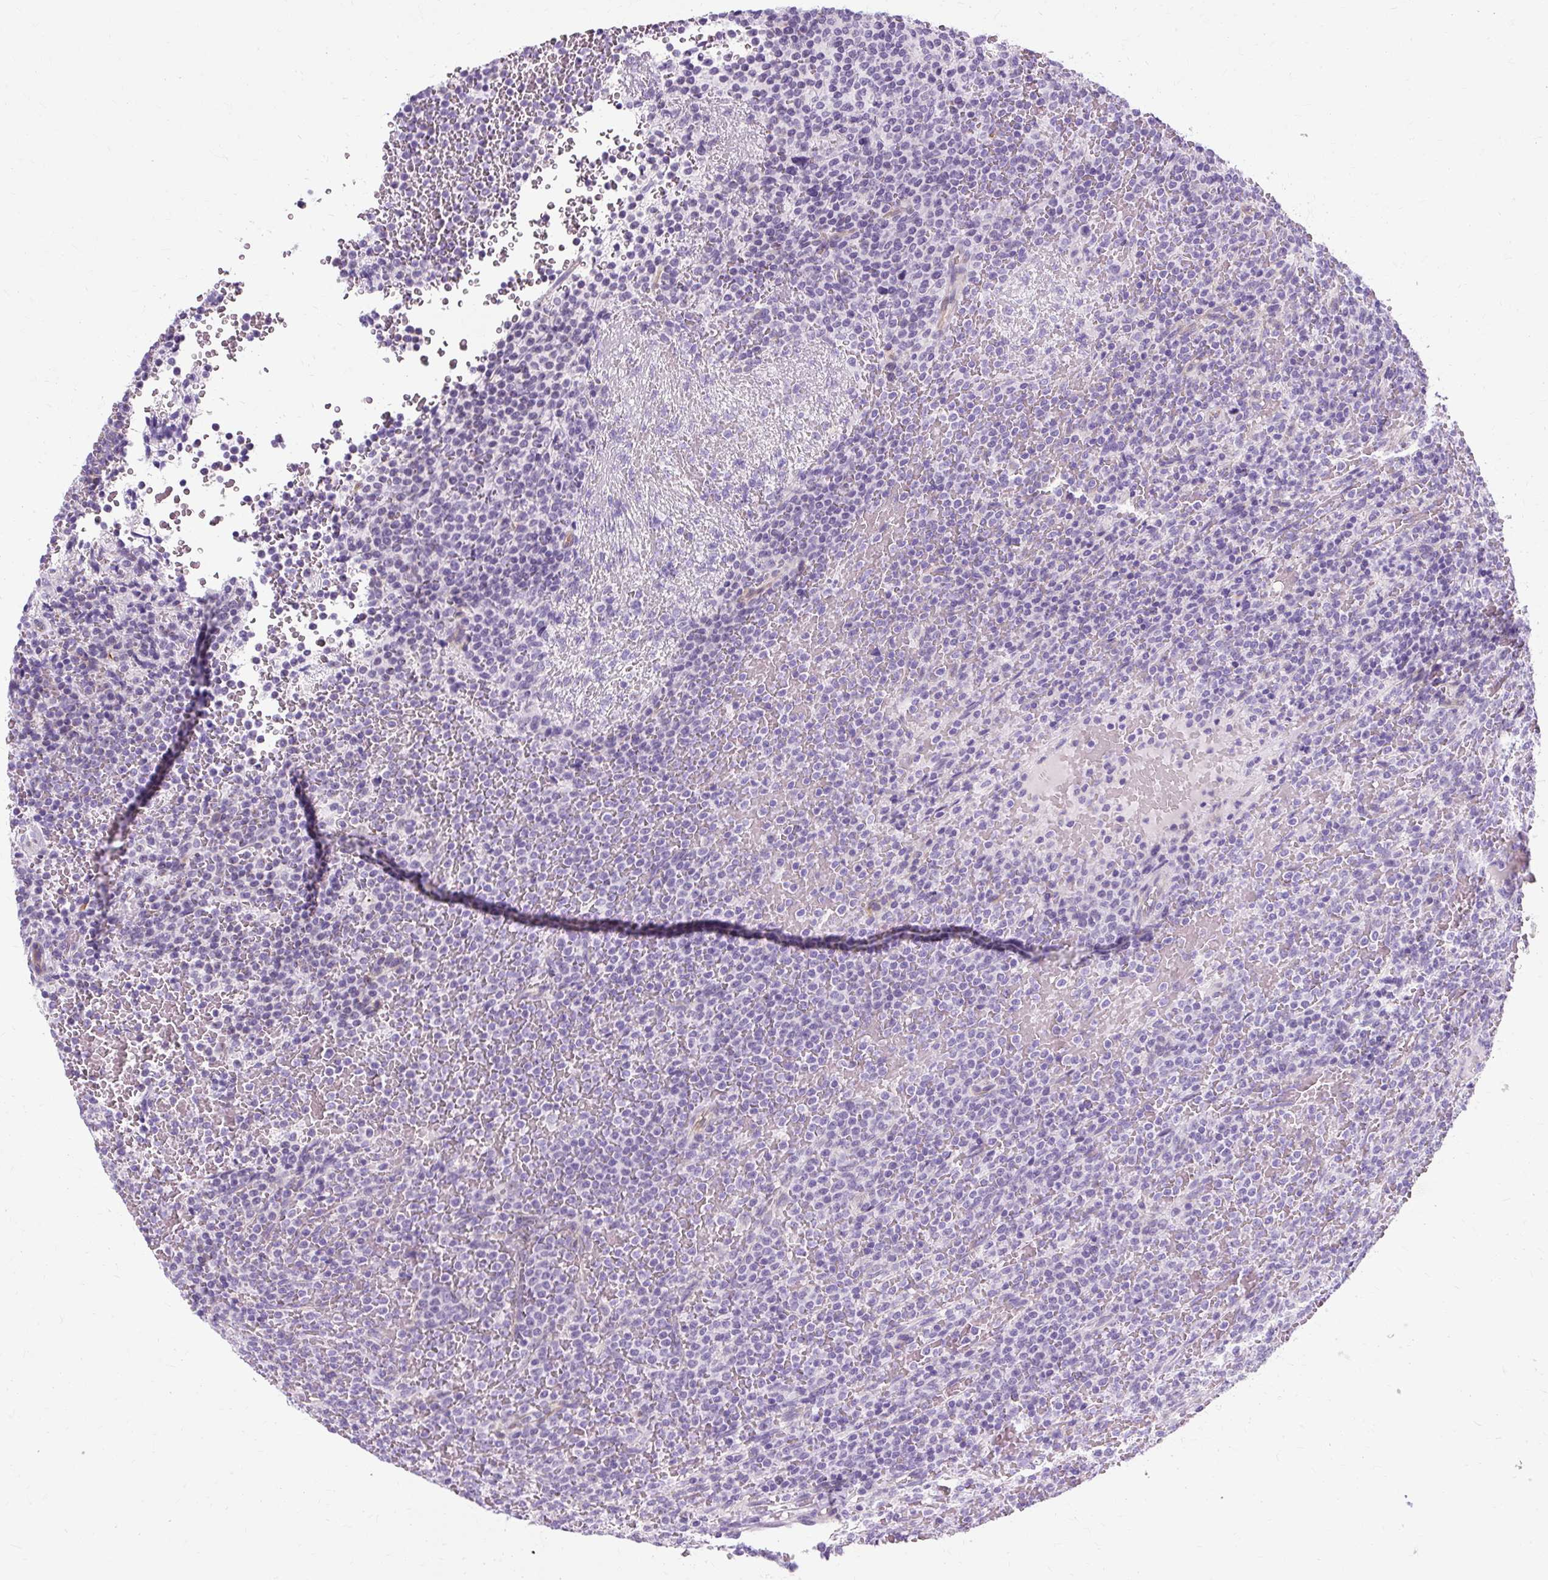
{"staining": {"intensity": "negative", "quantity": "none", "location": "none"}, "tissue": "lymphoma", "cell_type": "Tumor cells", "image_type": "cancer", "snomed": [{"axis": "morphology", "description": "Malignant lymphoma, non-Hodgkin's type, Low grade"}, {"axis": "topography", "description": "Spleen"}], "caption": "IHC image of malignant lymphoma, non-Hodgkin's type (low-grade) stained for a protein (brown), which displays no expression in tumor cells.", "gene": "TMEM89", "patient": {"sex": "male", "age": 60}}